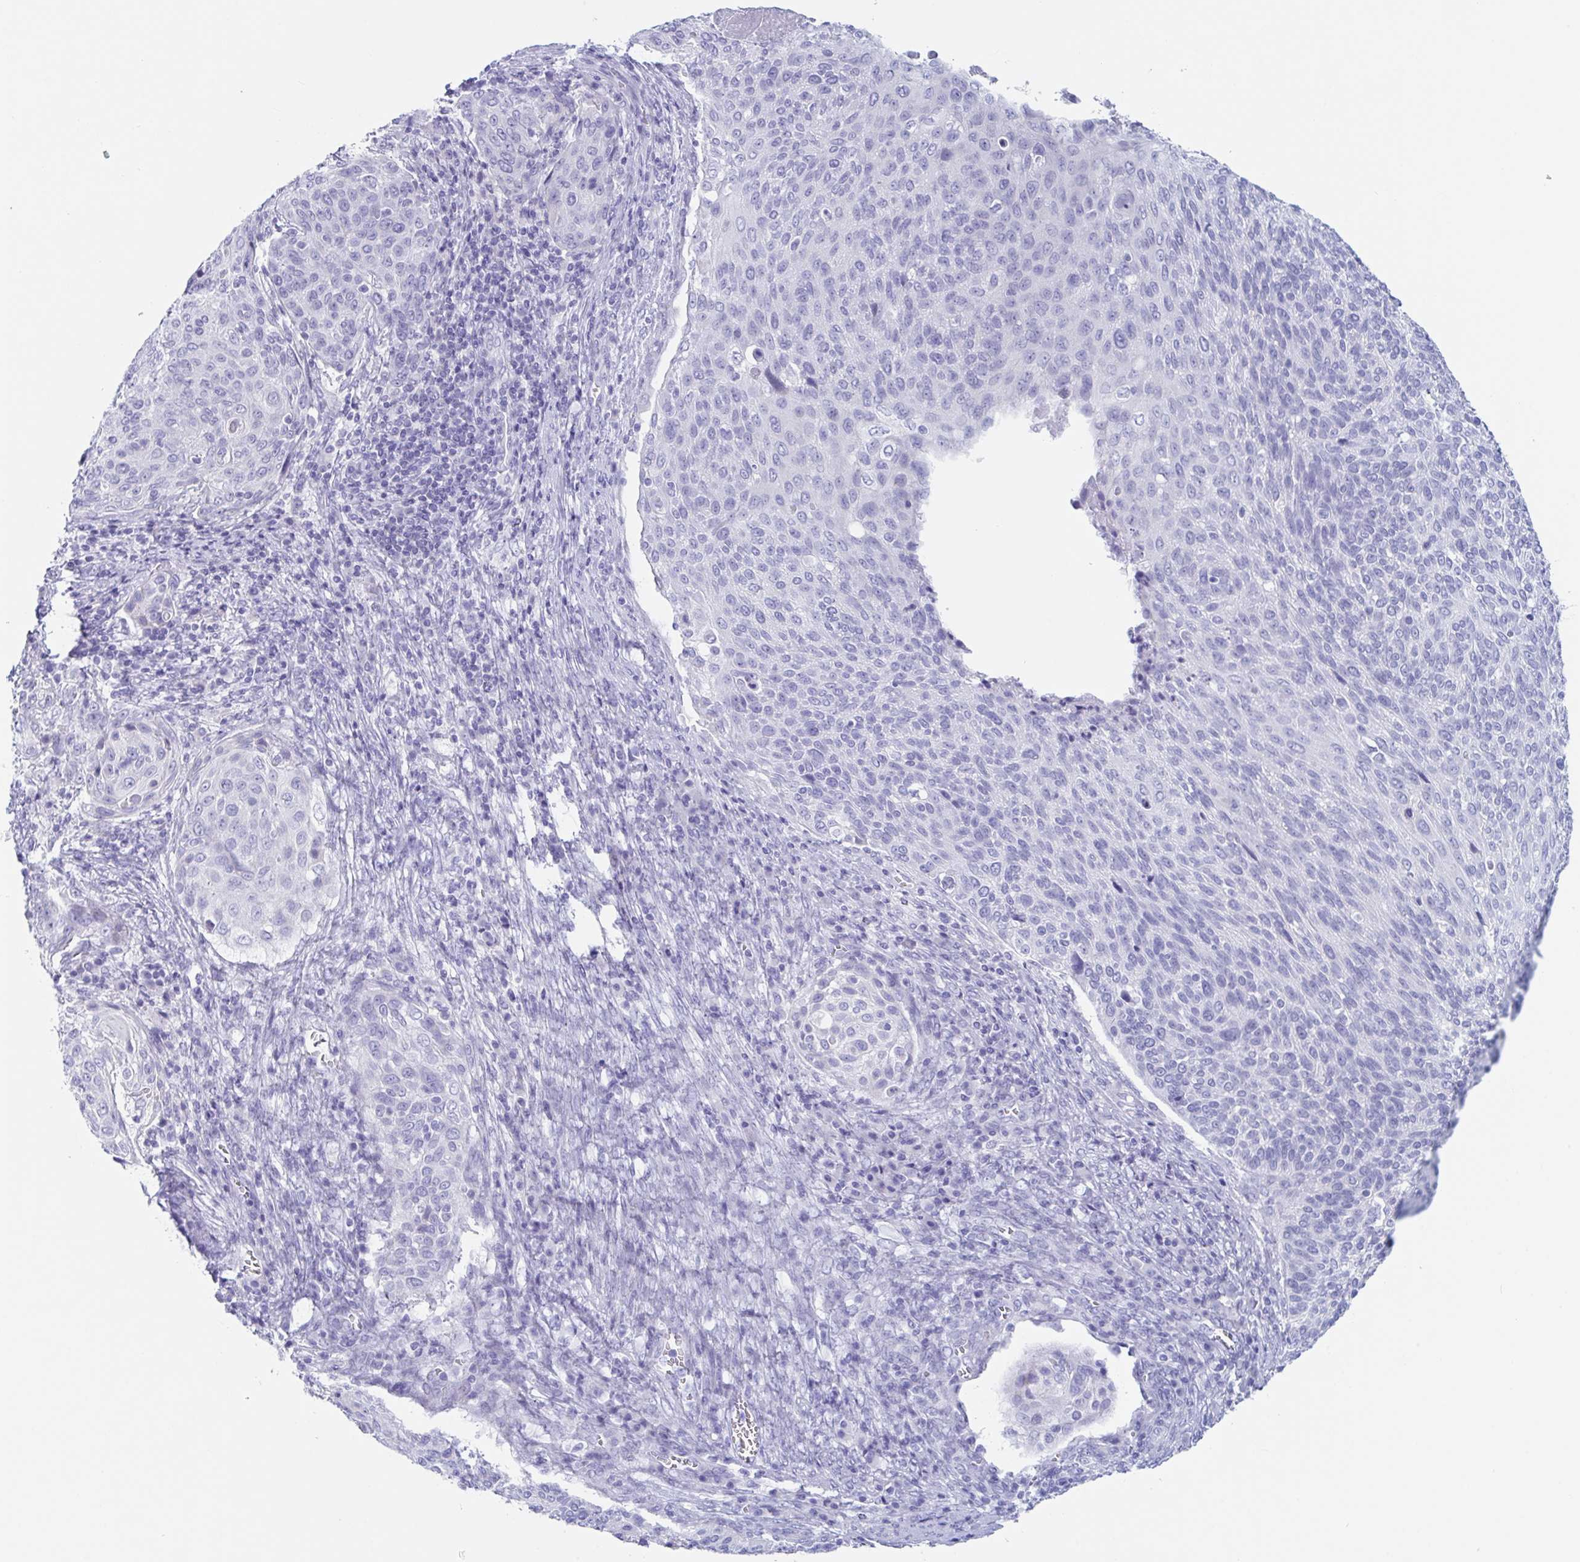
{"staining": {"intensity": "negative", "quantity": "none", "location": "none"}, "tissue": "cervical cancer", "cell_type": "Tumor cells", "image_type": "cancer", "snomed": [{"axis": "morphology", "description": "Squamous cell carcinoma, NOS"}, {"axis": "topography", "description": "Cervix"}], "caption": "IHC image of neoplastic tissue: cervical cancer (squamous cell carcinoma) stained with DAB shows no significant protein expression in tumor cells. The staining was performed using DAB to visualize the protein expression in brown, while the nuclei were stained in blue with hematoxylin (Magnification: 20x).", "gene": "ZPBP", "patient": {"sex": "female", "age": 31}}